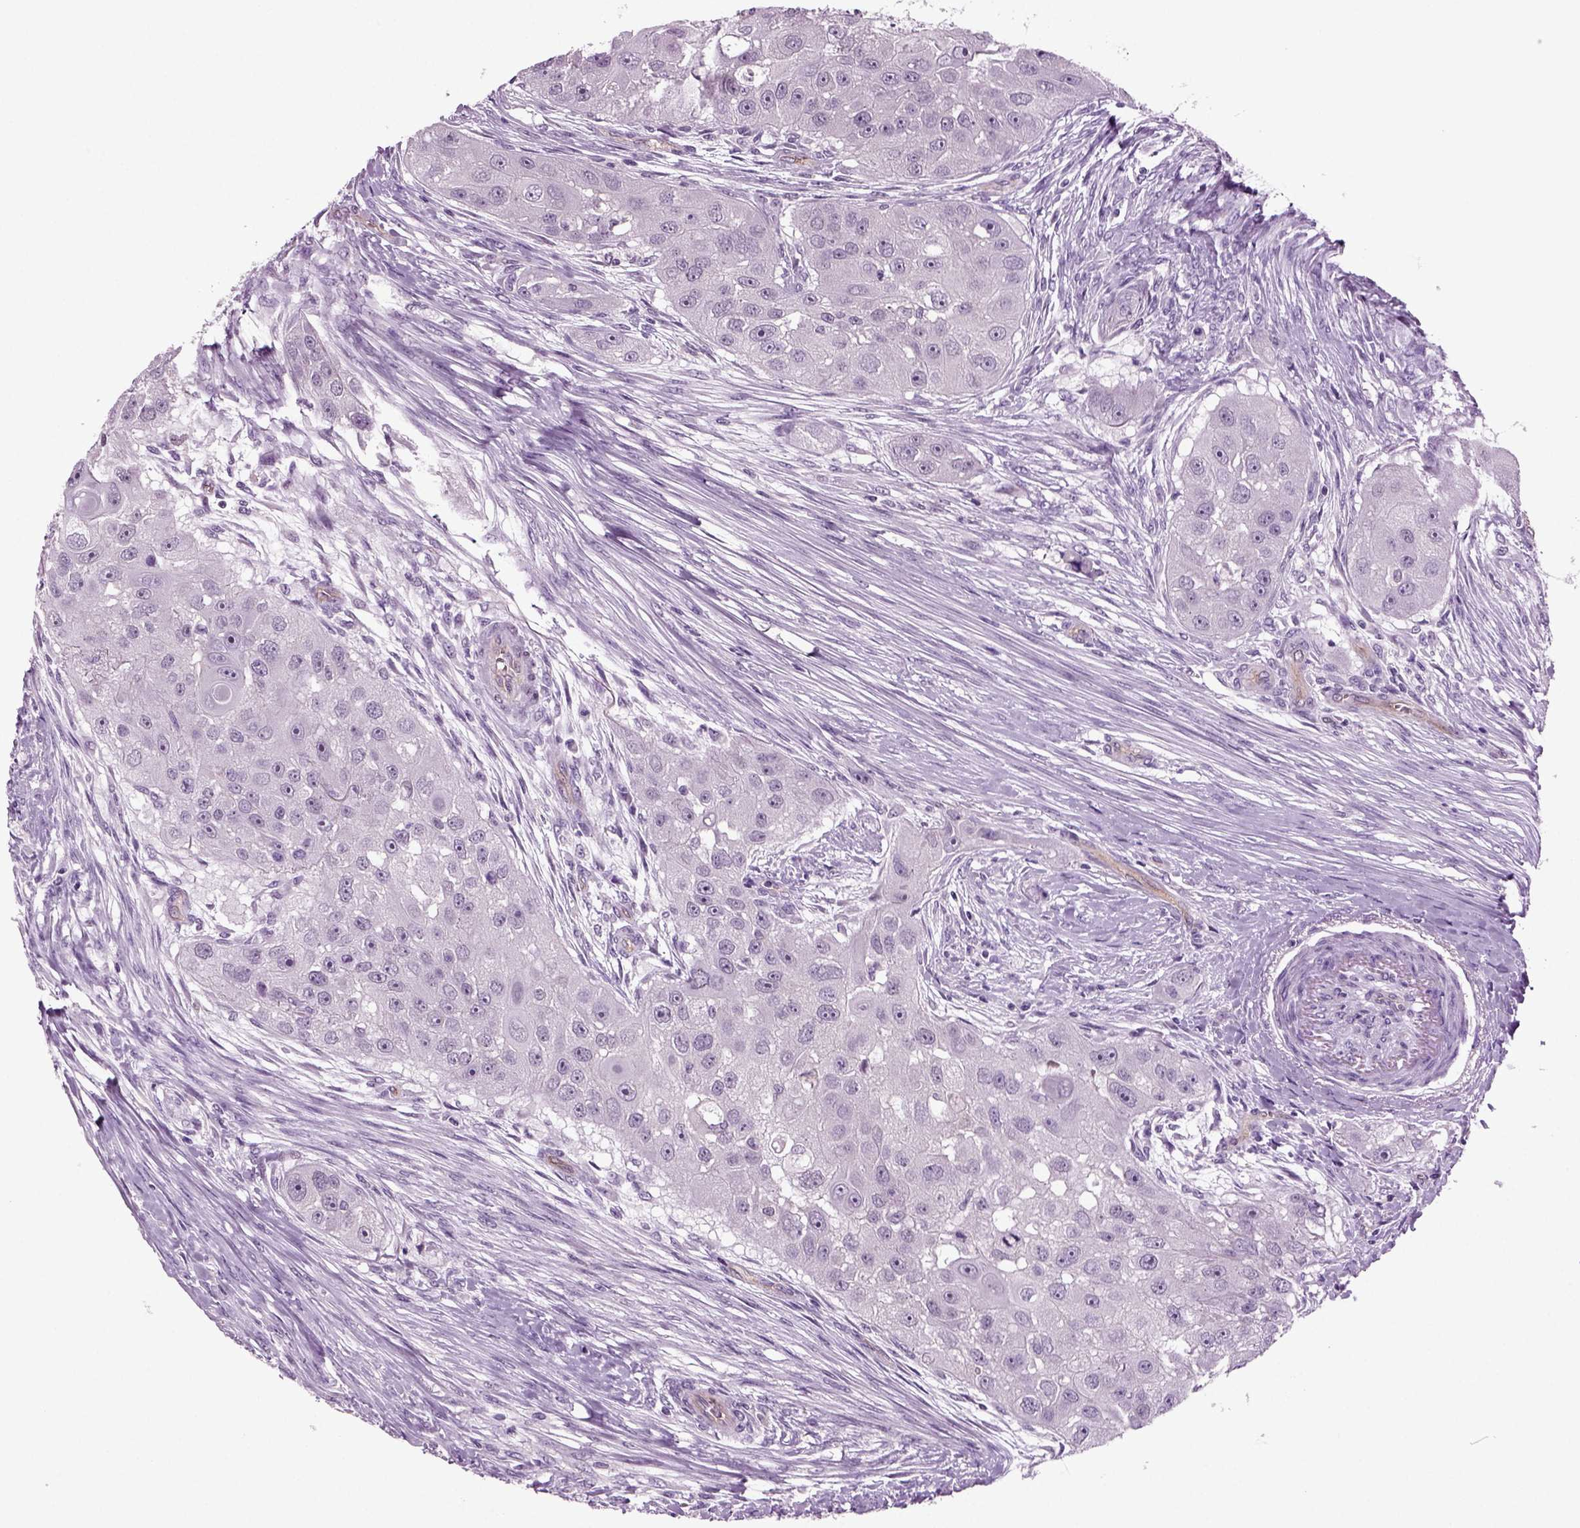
{"staining": {"intensity": "negative", "quantity": "none", "location": "none"}, "tissue": "head and neck cancer", "cell_type": "Tumor cells", "image_type": "cancer", "snomed": [{"axis": "morphology", "description": "Normal tissue, NOS"}, {"axis": "morphology", "description": "Squamous cell carcinoma, NOS"}, {"axis": "topography", "description": "Skeletal muscle"}, {"axis": "topography", "description": "Head-Neck"}], "caption": "Protein analysis of head and neck cancer (squamous cell carcinoma) displays no significant expression in tumor cells.", "gene": "COL9A2", "patient": {"sex": "male", "age": 51}}